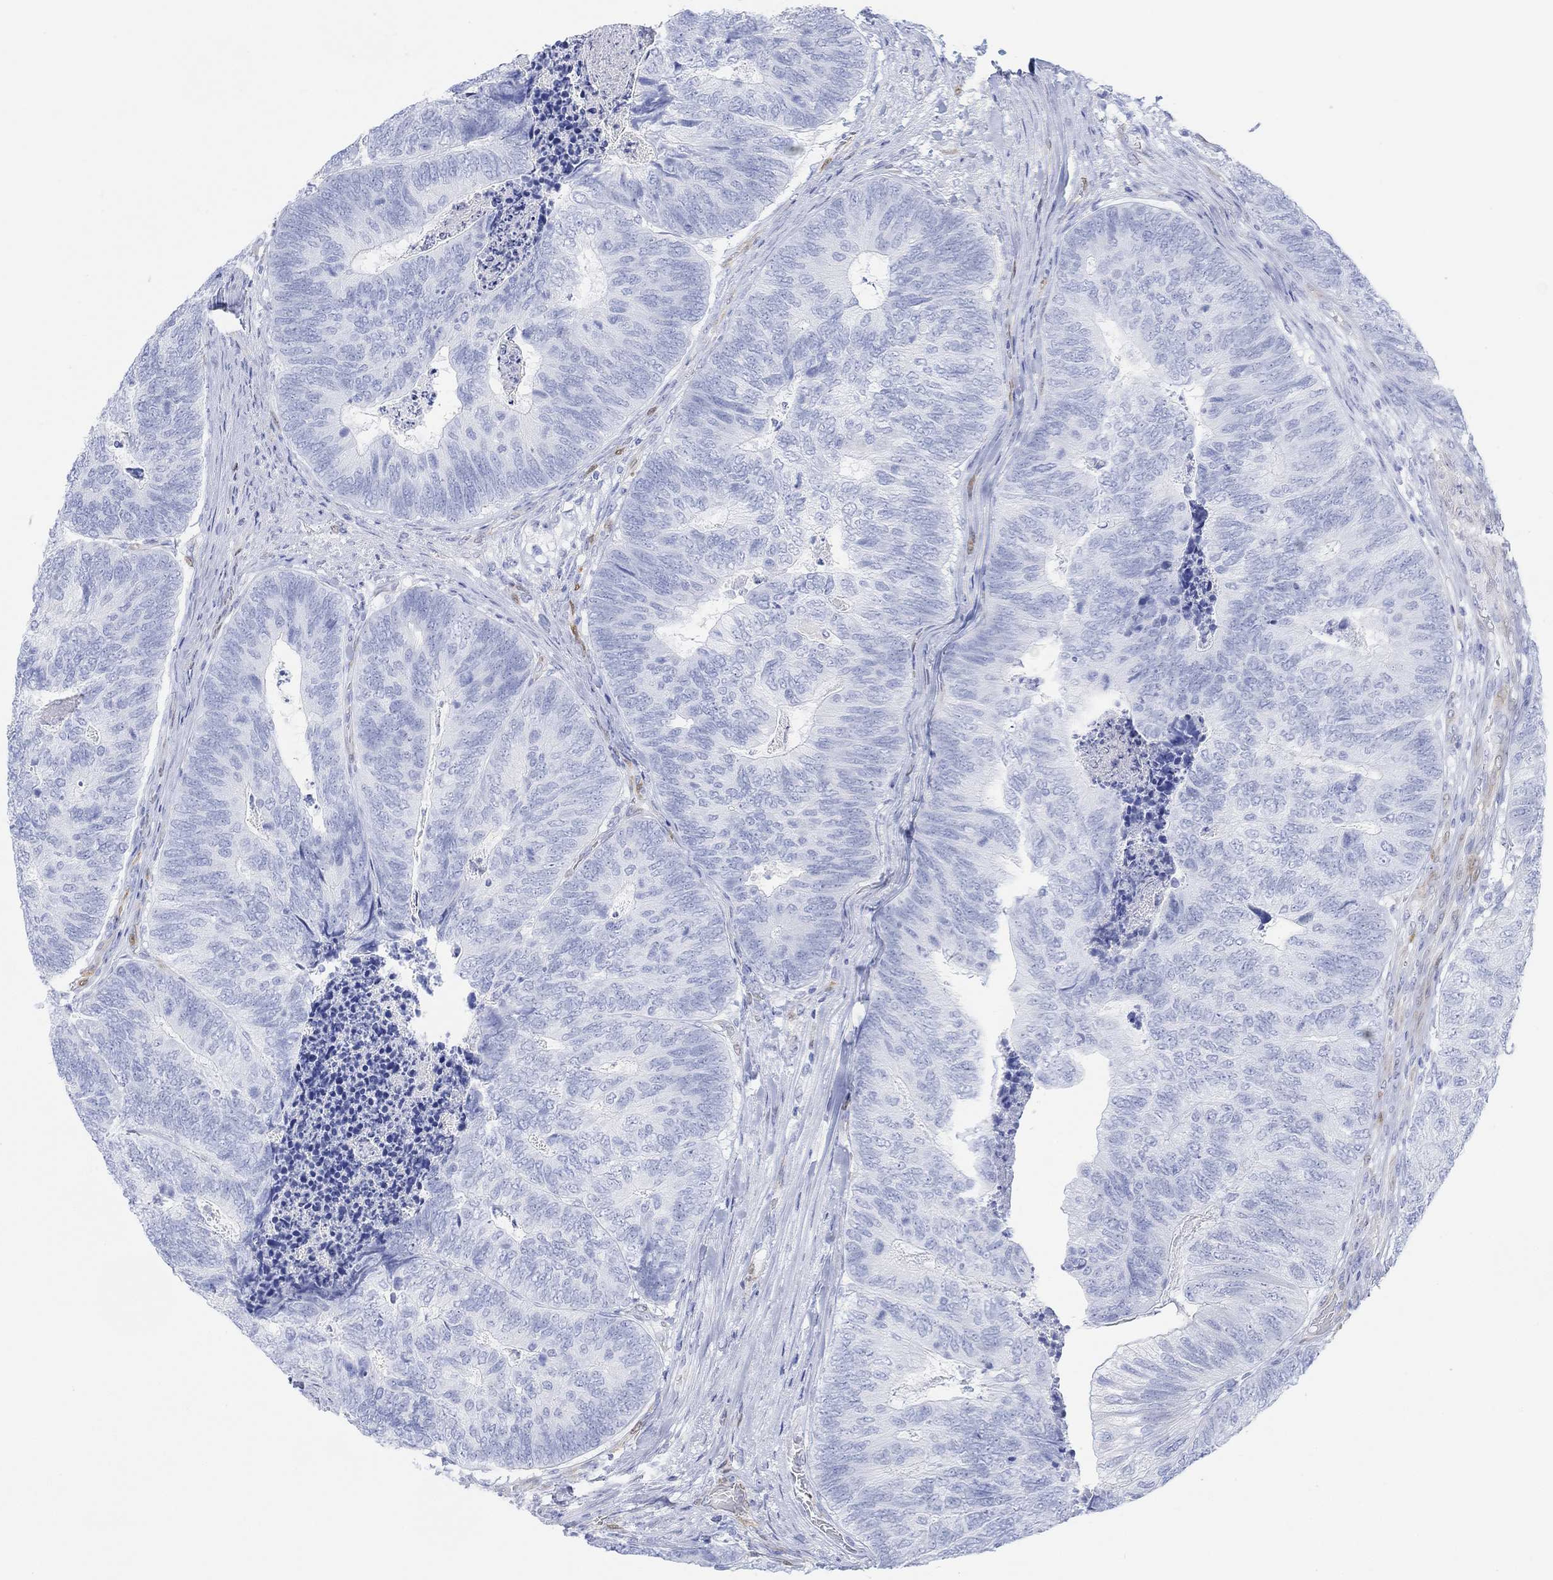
{"staining": {"intensity": "negative", "quantity": "none", "location": "none"}, "tissue": "colorectal cancer", "cell_type": "Tumor cells", "image_type": "cancer", "snomed": [{"axis": "morphology", "description": "Adenocarcinoma, NOS"}, {"axis": "topography", "description": "Colon"}], "caption": "Image shows no significant protein staining in tumor cells of colorectal adenocarcinoma.", "gene": "TPPP3", "patient": {"sex": "female", "age": 67}}